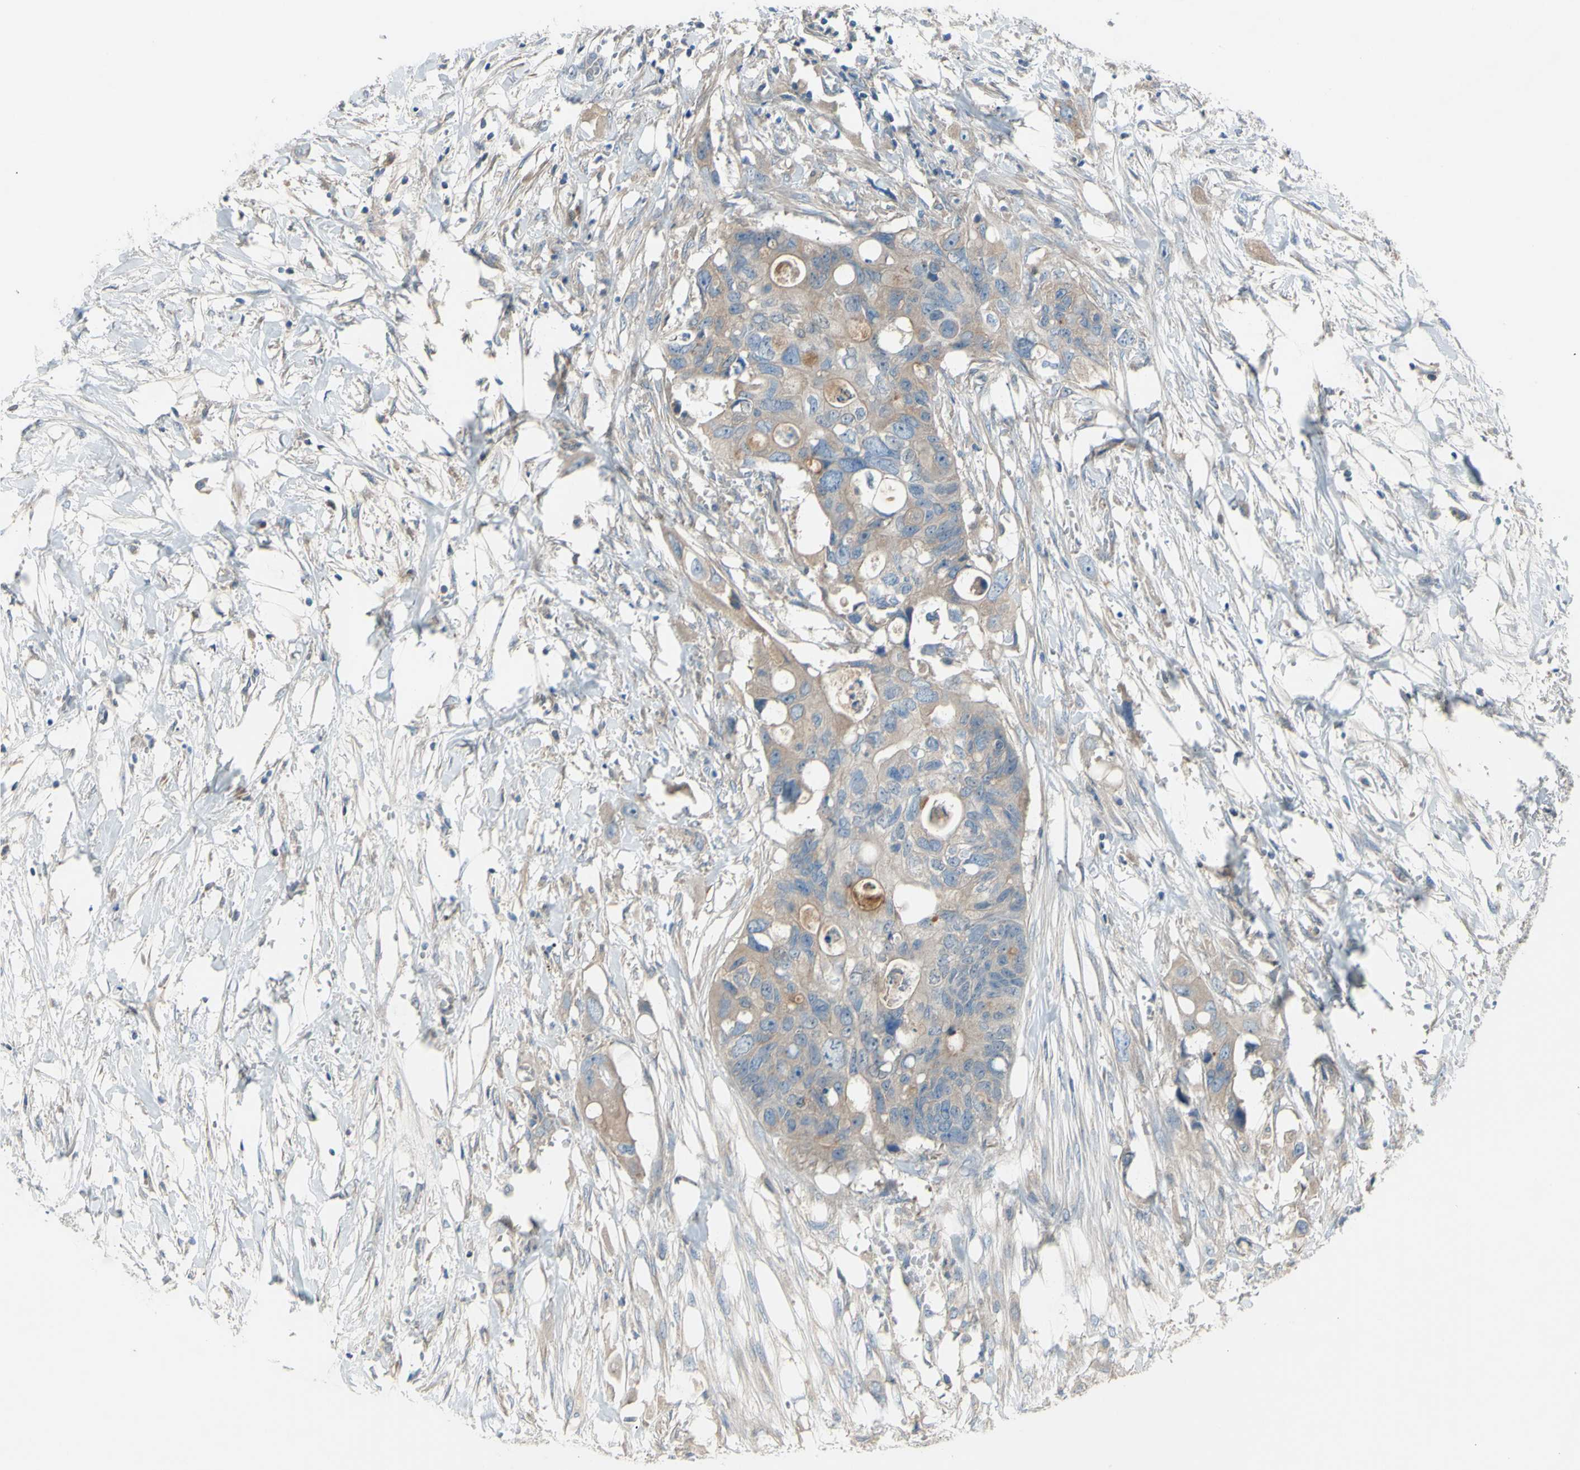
{"staining": {"intensity": "weak", "quantity": "25%-75%", "location": "cytoplasmic/membranous"}, "tissue": "colorectal cancer", "cell_type": "Tumor cells", "image_type": "cancer", "snomed": [{"axis": "morphology", "description": "Adenocarcinoma, NOS"}, {"axis": "topography", "description": "Colon"}], "caption": "Adenocarcinoma (colorectal) stained for a protein reveals weak cytoplasmic/membranous positivity in tumor cells.", "gene": "ATRN", "patient": {"sex": "female", "age": 57}}